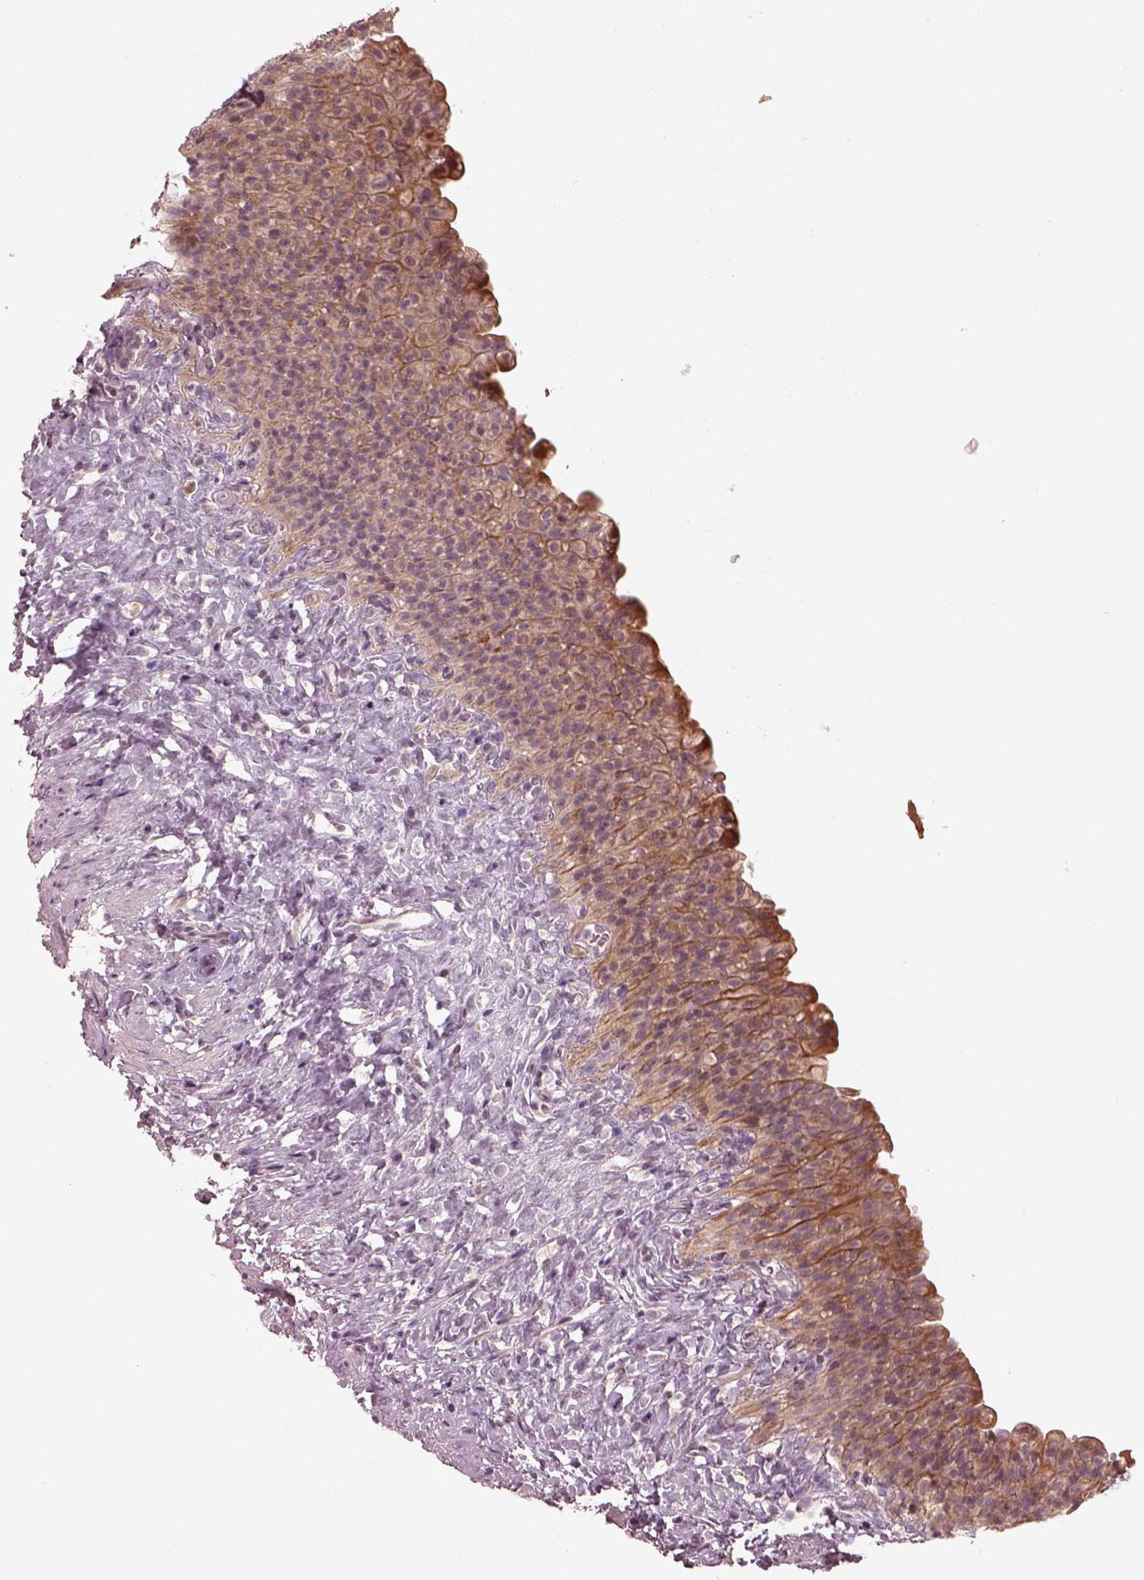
{"staining": {"intensity": "weak", "quantity": "25%-75%", "location": "cytoplasmic/membranous"}, "tissue": "urinary bladder", "cell_type": "Urothelial cells", "image_type": "normal", "snomed": [{"axis": "morphology", "description": "Normal tissue, NOS"}, {"axis": "topography", "description": "Urinary bladder"}], "caption": "The immunohistochemical stain shows weak cytoplasmic/membranous staining in urothelial cells of normal urinary bladder. (DAB (3,3'-diaminobenzidine) IHC with brightfield microscopy, high magnification).", "gene": "SLC25A46", "patient": {"sex": "male", "age": 76}}